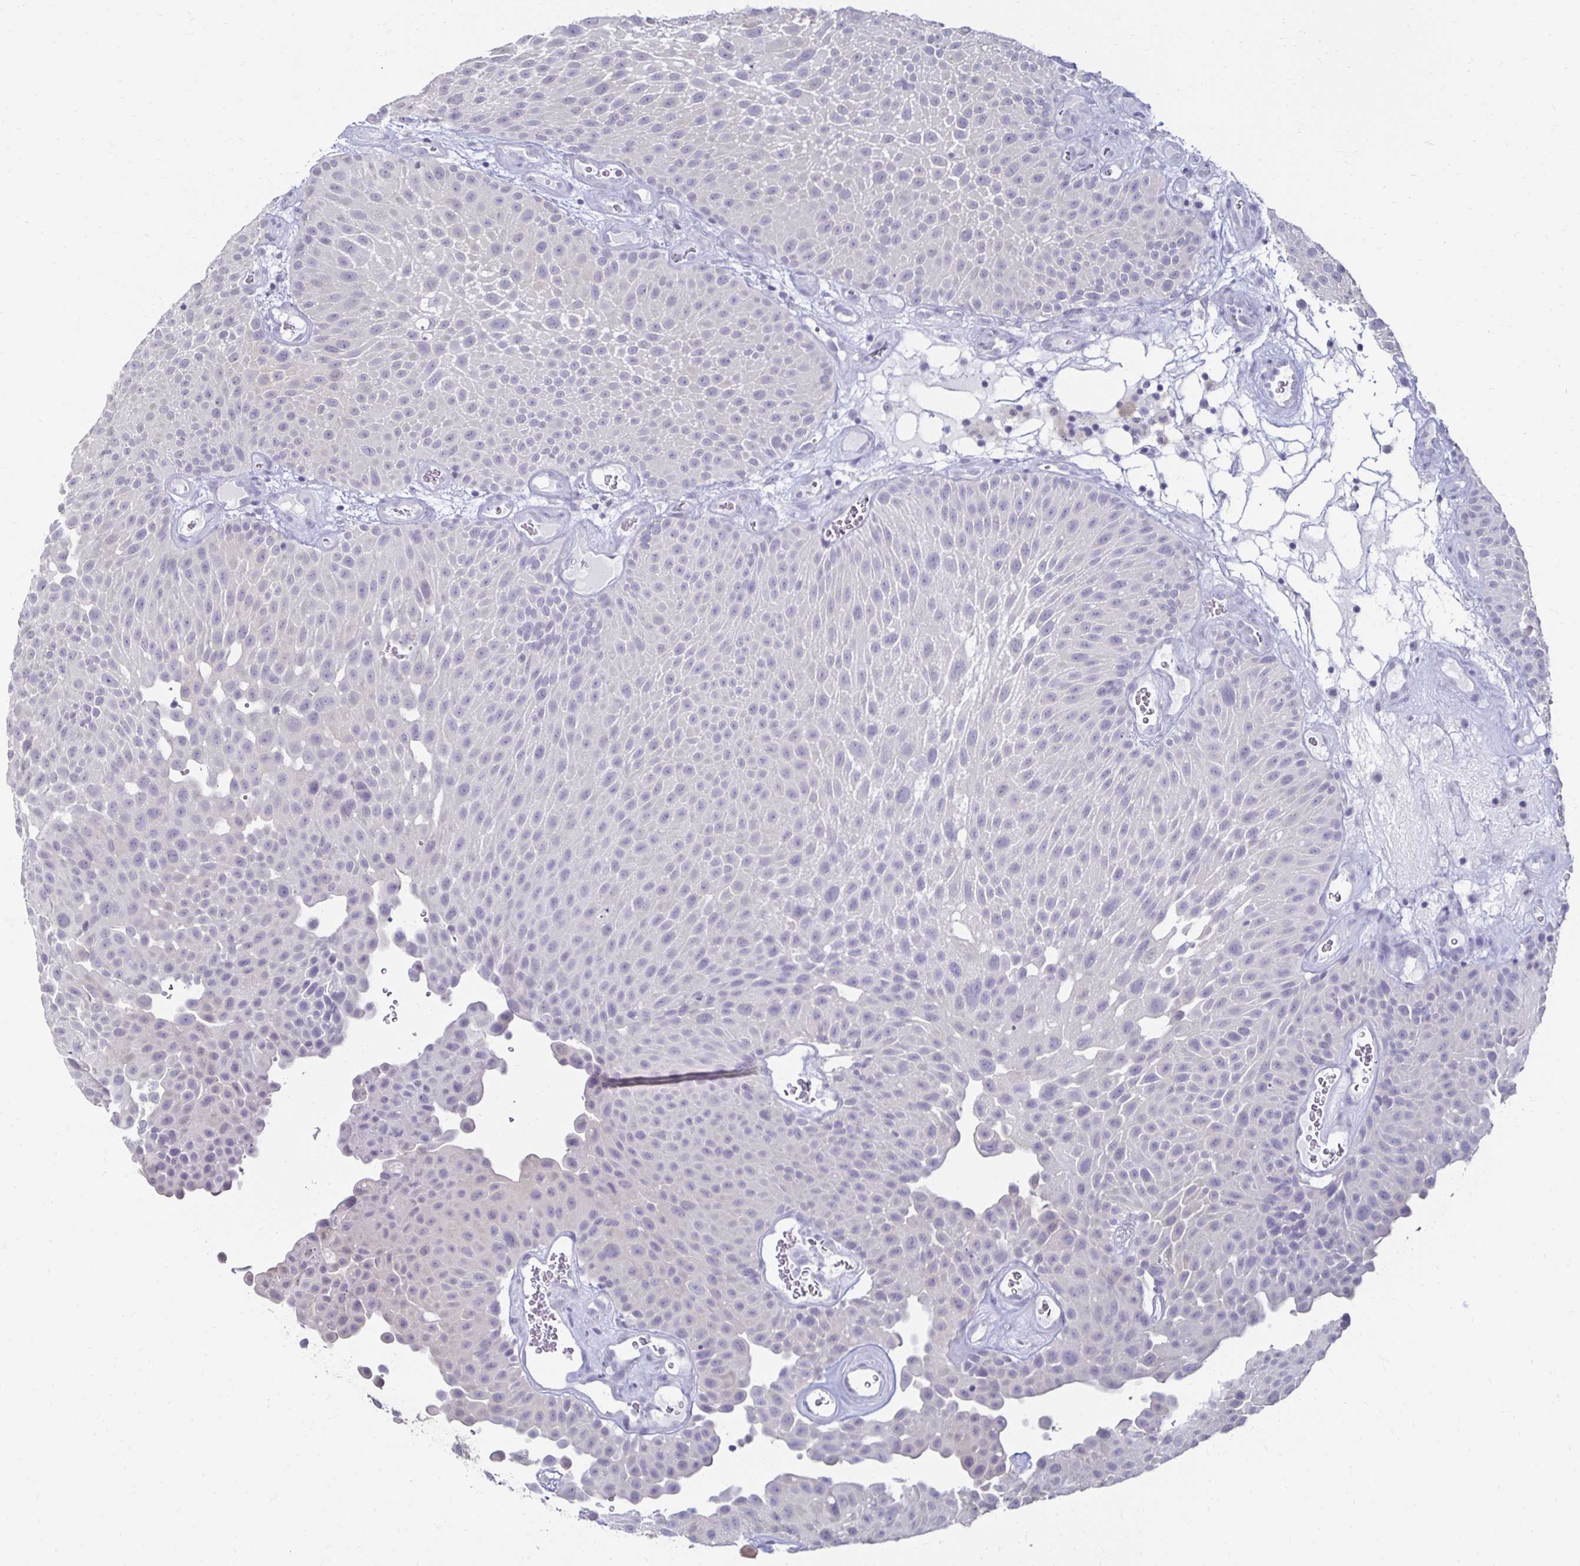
{"staining": {"intensity": "negative", "quantity": "none", "location": "none"}, "tissue": "urothelial cancer", "cell_type": "Tumor cells", "image_type": "cancer", "snomed": [{"axis": "morphology", "description": "Urothelial carcinoma, Low grade"}, {"axis": "topography", "description": "Urinary bladder"}], "caption": "The micrograph reveals no significant positivity in tumor cells of urothelial cancer. (DAB immunohistochemistry, high magnification).", "gene": "TOMM34", "patient": {"sex": "male", "age": 72}}